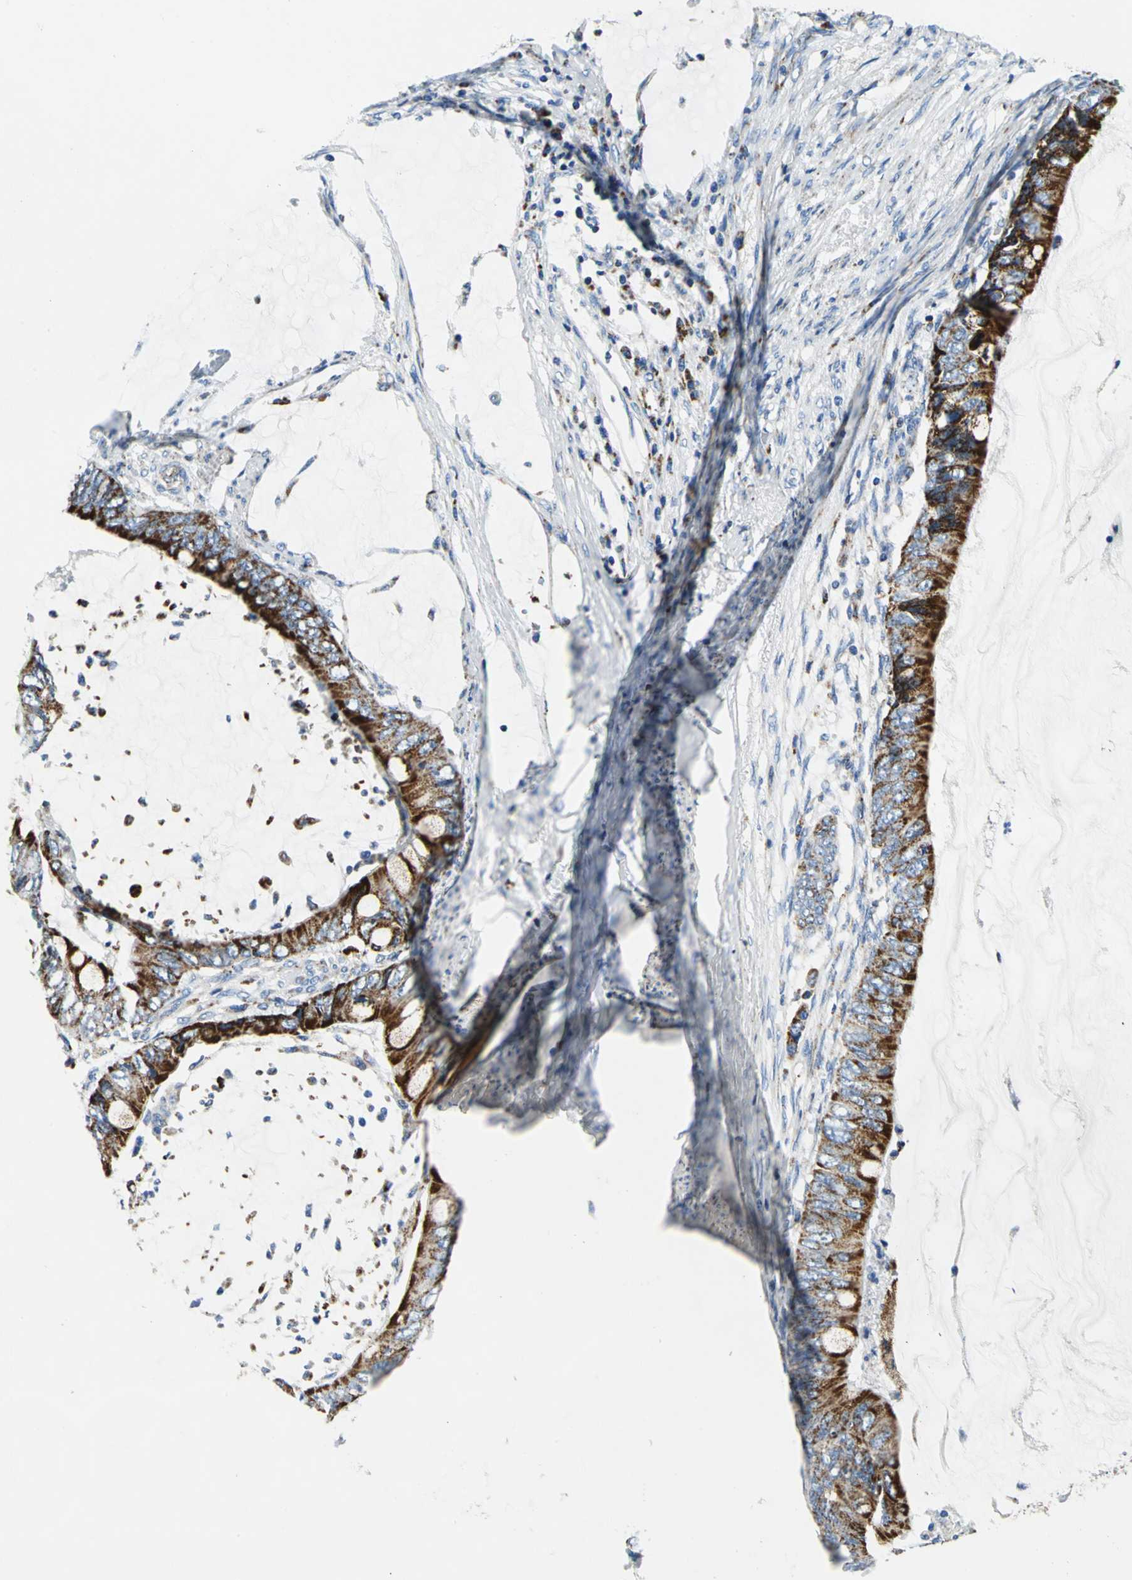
{"staining": {"intensity": "strong", "quantity": "25%-75%", "location": "cytoplasmic/membranous"}, "tissue": "colorectal cancer", "cell_type": "Tumor cells", "image_type": "cancer", "snomed": [{"axis": "morphology", "description": "Normal tissue, NOS"}, {"axis": "morphology", "description": "Adenocarcinoma, NOS"}, {"axis": "topography", "description": "Rectum"}, {"axis": "topography", "description": "Peripheral nerve tissue"}], "caption": "Human colorectal cancer (adenocarcinoma) stained for a protein (brown) displays strong cytoplasmic/membranous positive positivity in about 25%-75% of tumor cells.", "gene": "IFI6", "patient": {"sex": "female", "age": 77}}